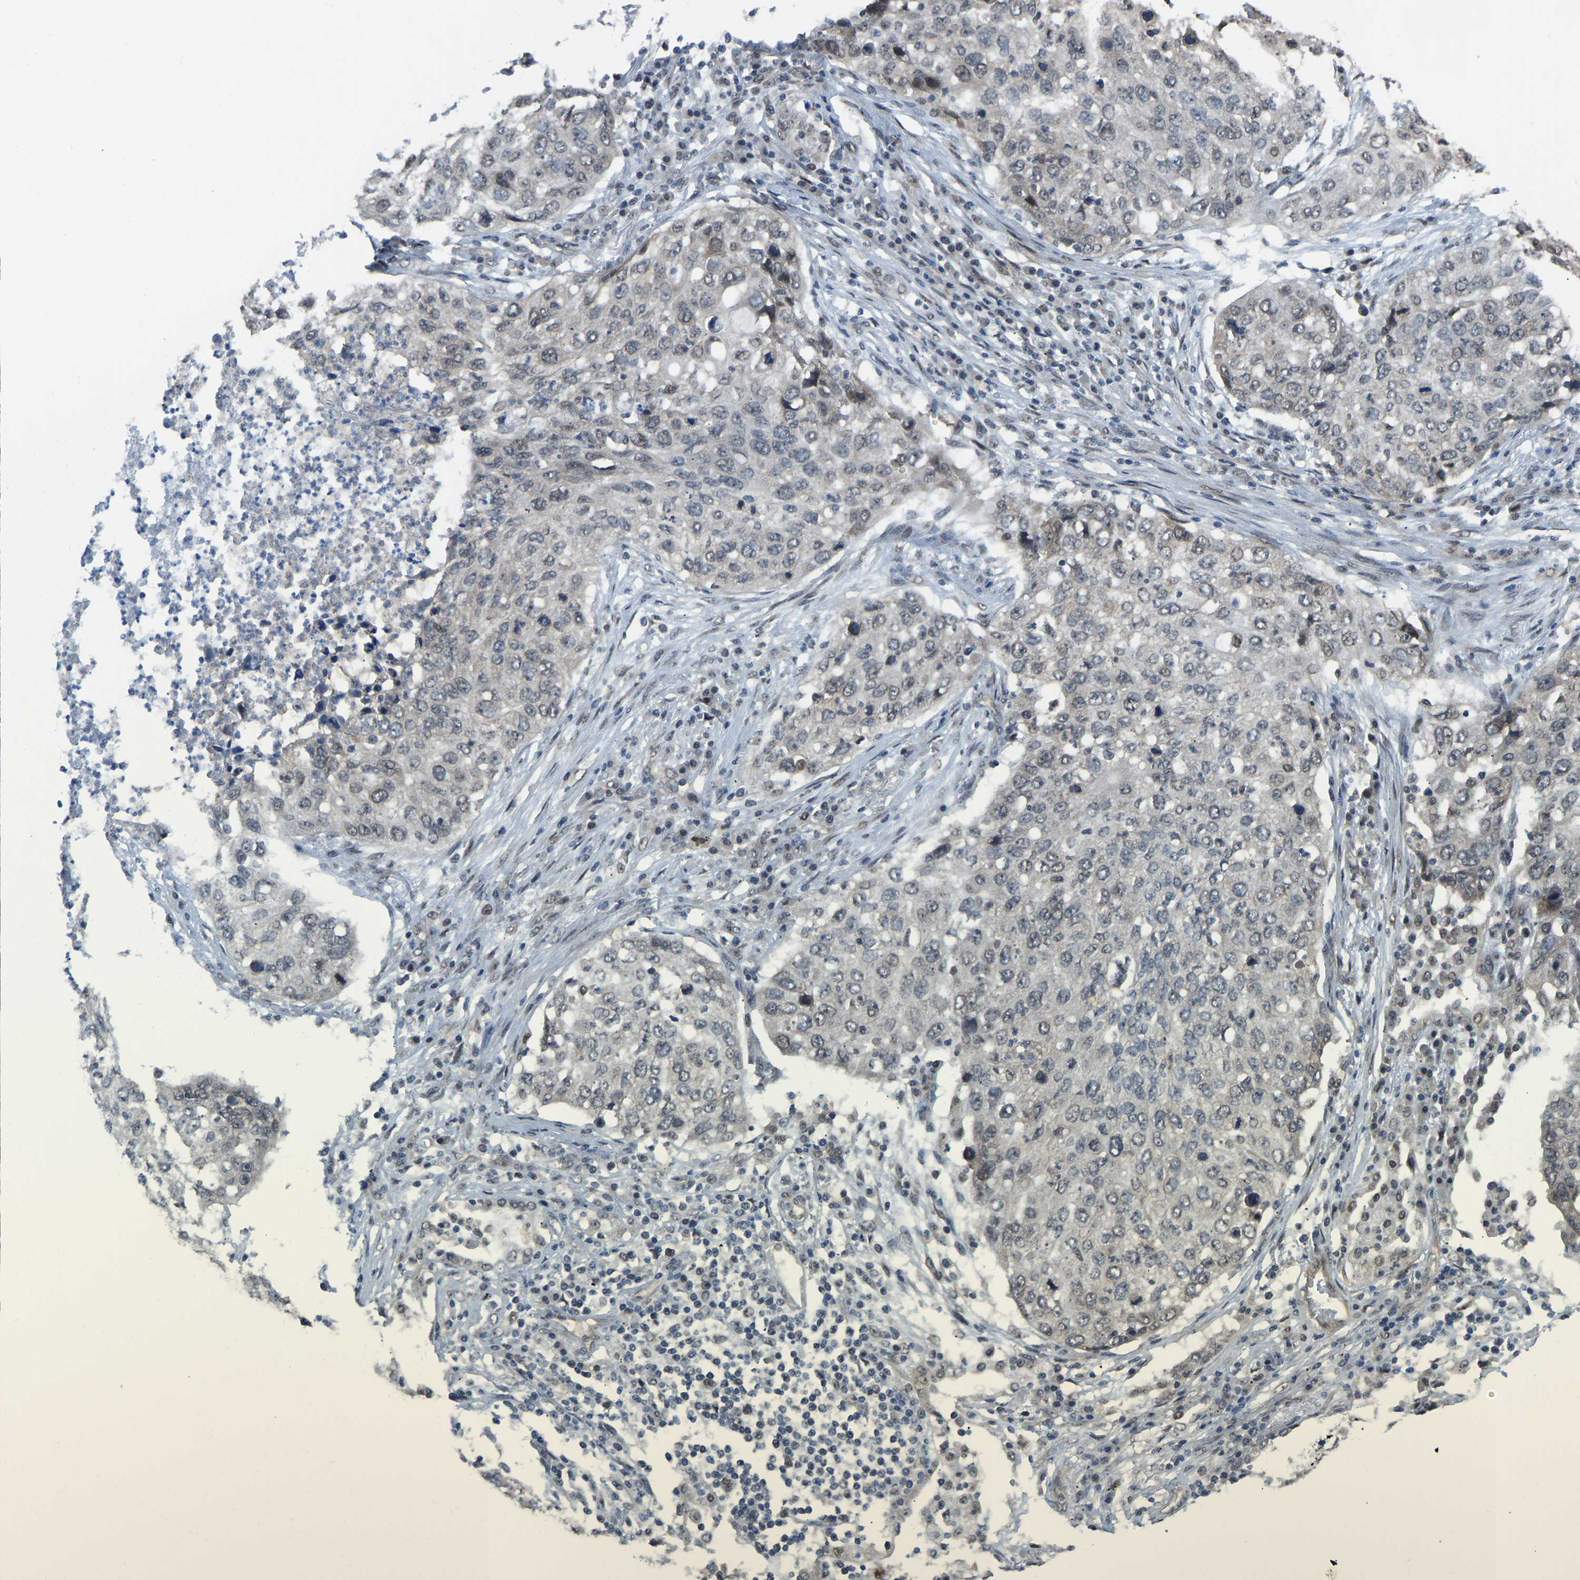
{"staining": {"intensity": "negative", "quantity": "none", "location": "none"}, "tissue": "lung cancer", "cell_type": "Tumor cells", "image_type": "cancer", "snomed": [{"axis": "morphology", "description": "Squamous cell carcinoma, NOS"}, {"axis": "topography", "description": "Lung"}], "caption": "Immunohistochemistry photomicrograph of neoplastic tissue: human squamous cell carcinoma (lung) stained with DAB shows no significant protein expression in tumor cells.", "gene": "KPNA6", "patient": {"sex": "female", "age": 63}}